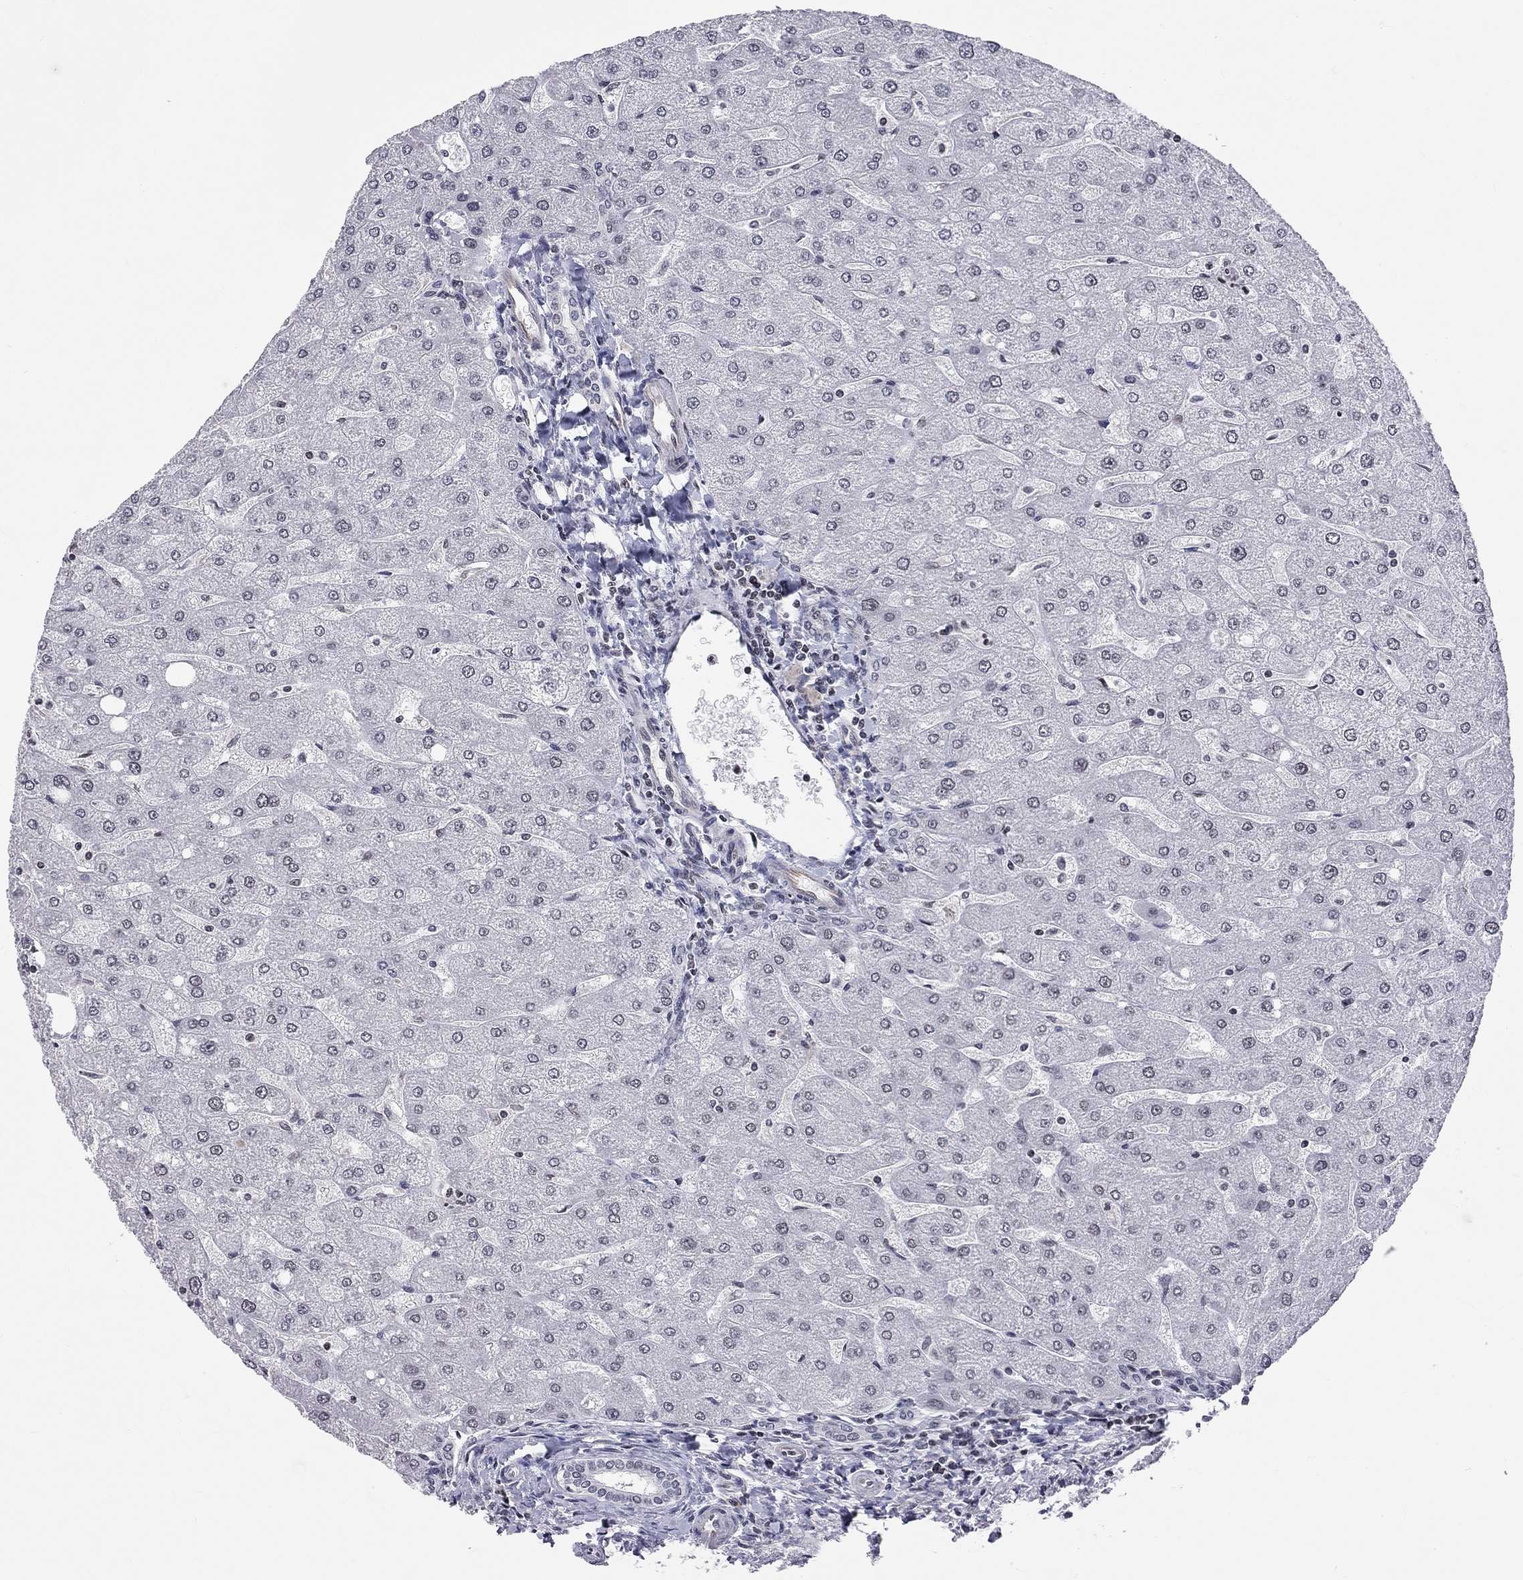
{"staining": {"intensity": "negative", "quantity": "none", "location": "none"}, "tissue": "liver", "cell_type": "Cholangiocytes", "image_type": "normal", "snomed": [{"axis": "morphology", "description": "Normal tissue, NOS"}, {"axis": "topography", "description": "Liver"}], "caption": "There is no significant expression in cholangiocytes of liver. (DAB (3,3'-diaminobenzidine) immunohistochemistry (IHC) visualized using brightfield microscopy, high magnification).", "gene": "MTNR1B", "patient": {"sex": "male", "age": 67}}